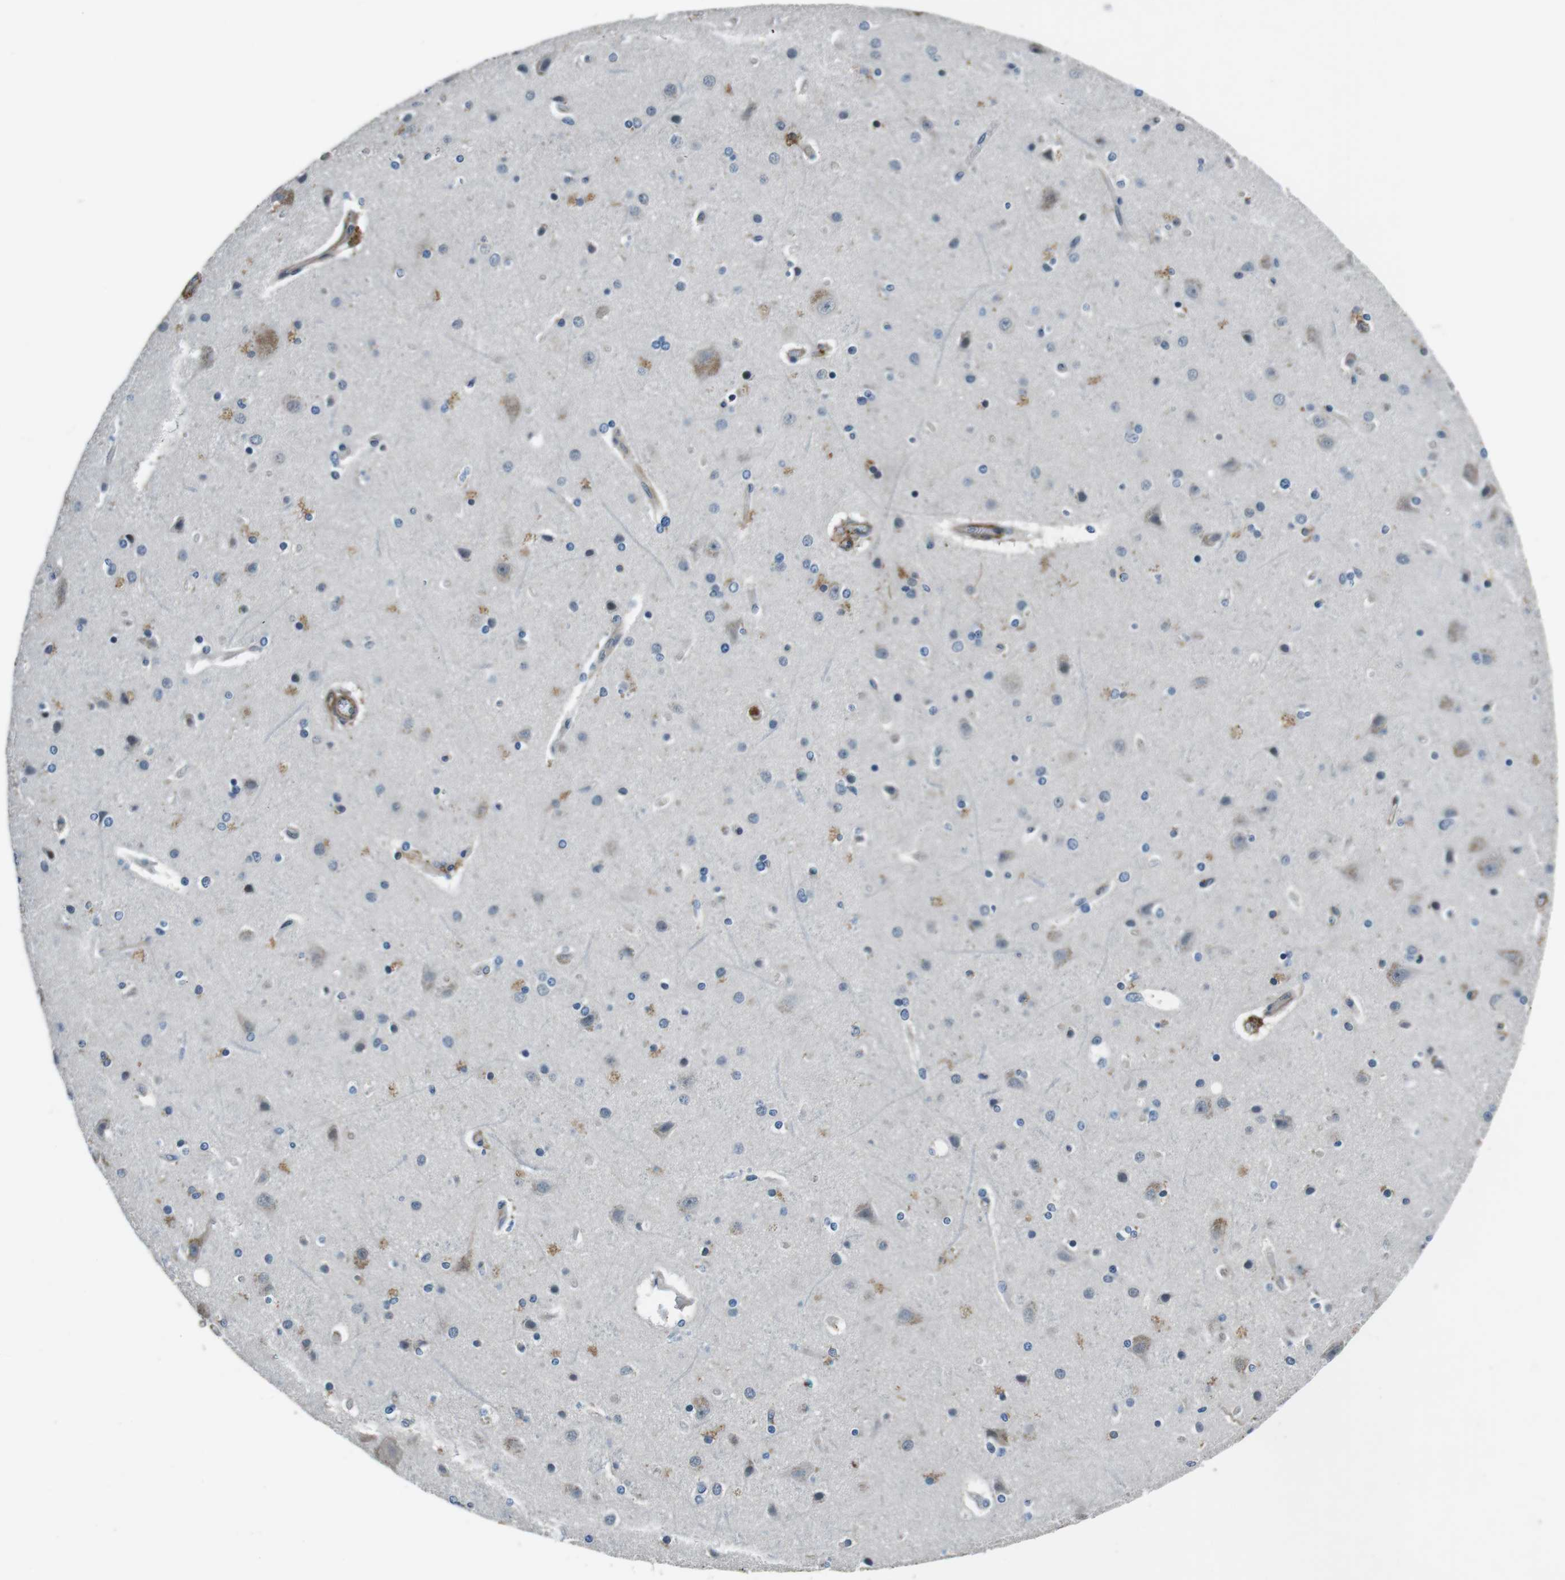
{"staining": {"intensity": "moderate", "quantity": "25%-75%", "location": "cytoplasmic/membranous"}, "tissue": "cerebral cortex", "cell_type": "Endothelial cells", "image_type": "normal", "snomed": [{"axis": "morphology", "description": "Normal tissue, NOS"}, {"axis": "topography", "description": "Cerebral cortex"}], "caption": "High-power microscopy captured an immunohistochemistry (IHC) image of normal cerebral cortex, revealing moderate cytoplasmic/membranous positivity in approximately 25%-75% of endothelial cells. The protein is shown in brown color, while the nuclei are stained blue.", "gene": "LRRC49", "patient": {"sex": "female", "age": 54}}